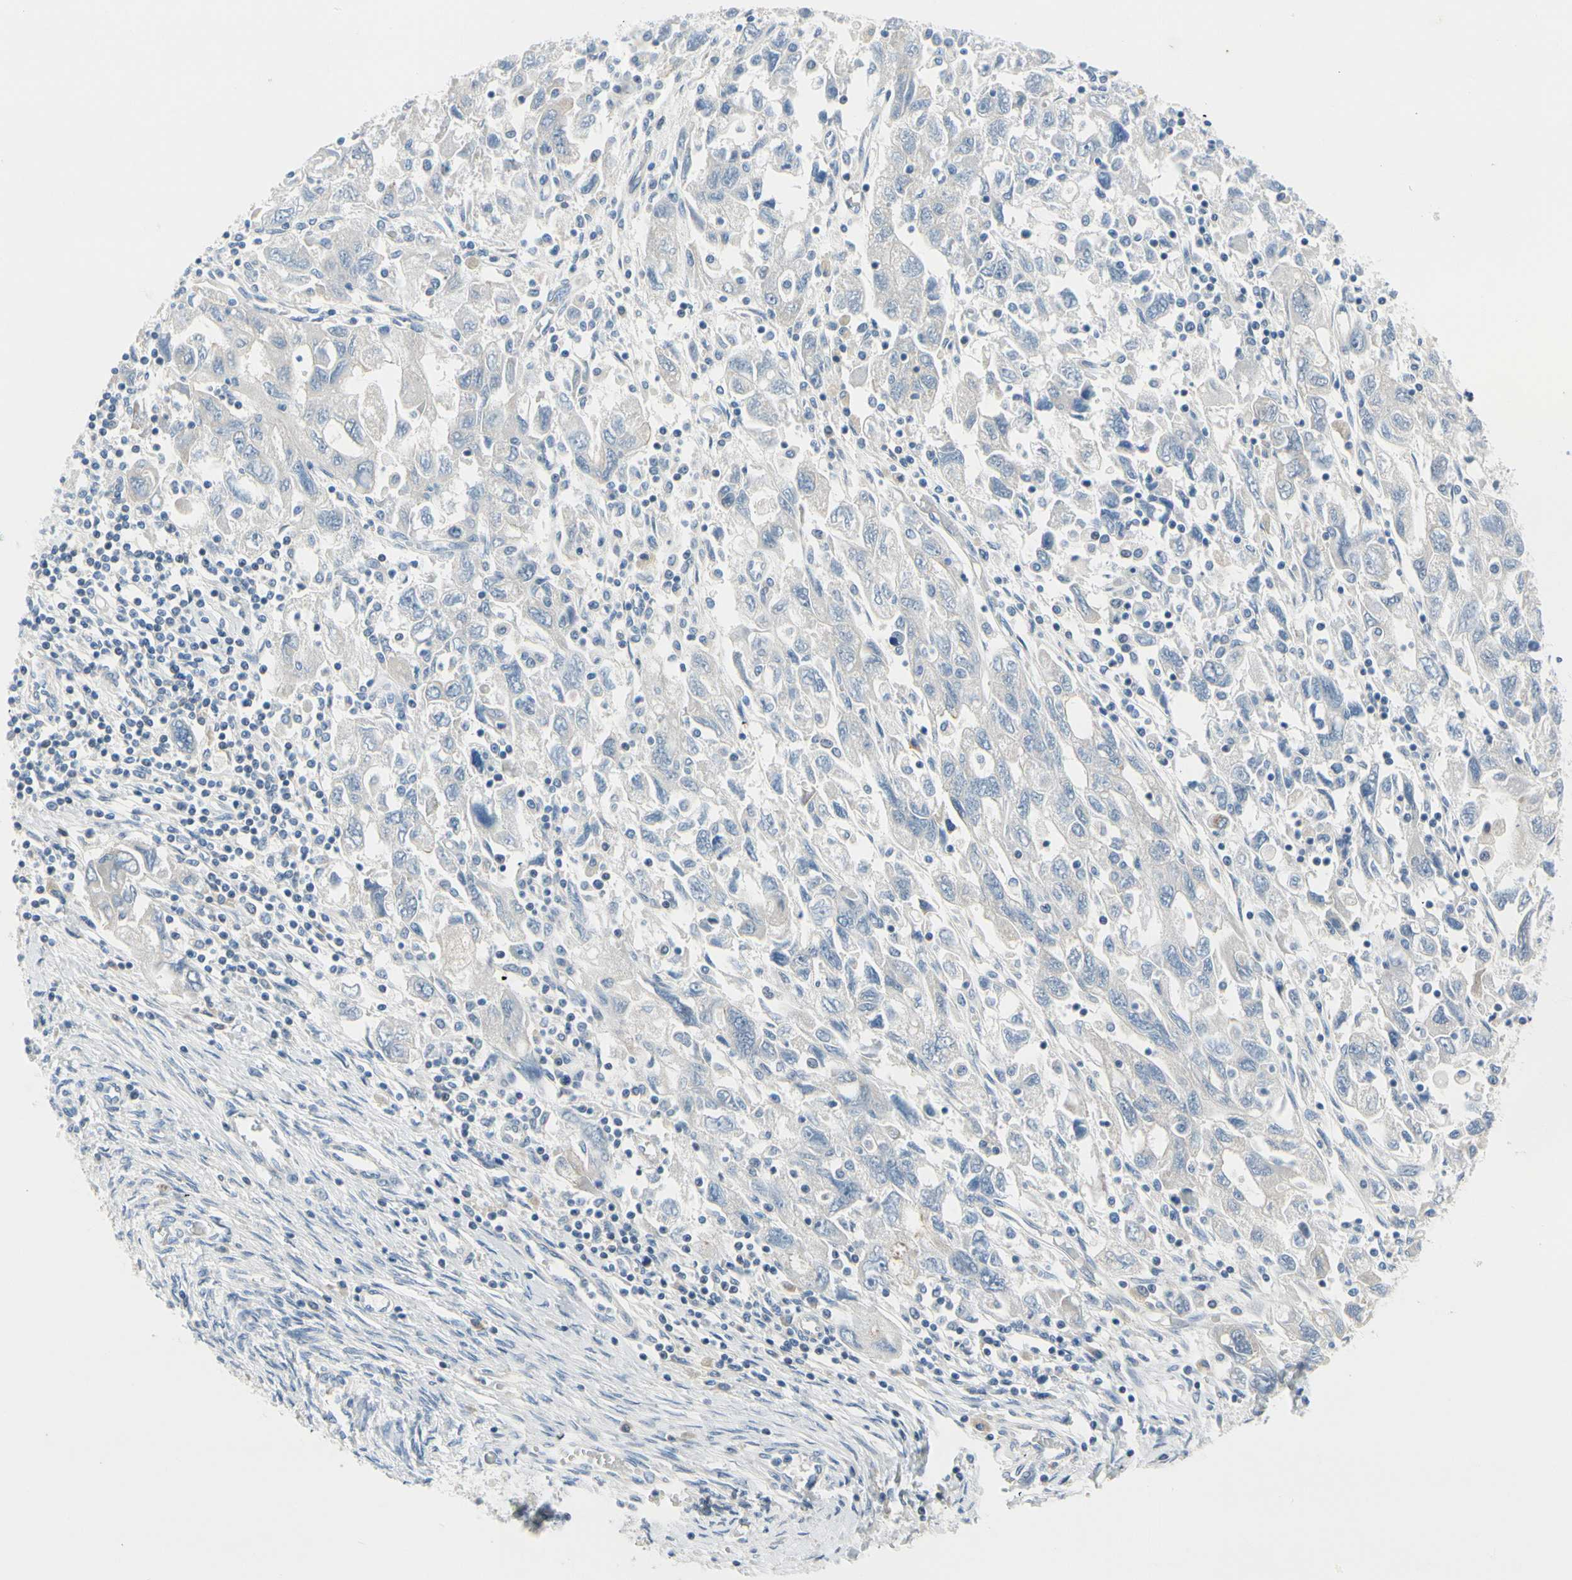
{"staining": {"intensity": "negative", "quantity": "none", "location": "none"}, "tissue": "ovarian cancer", "cell_type": "Tumor cells", "image_type": "cancer", "snomed": [{"axis": "morphology", "description": "Carcinoma, NOS"}, {"axis": "morphology", "description": "Cystadenocarcinoma, serous, NOS"}, {"axis": "topography", "description": "Ovary"}], "caption": "High power microscopy image of an immunohistochemistry (IHC) histopathology image of ovarian cancer, revealing no significant staining in tumor cells.", "gene": "FCER2", "patient": {"sex": "female", "age": 69}}